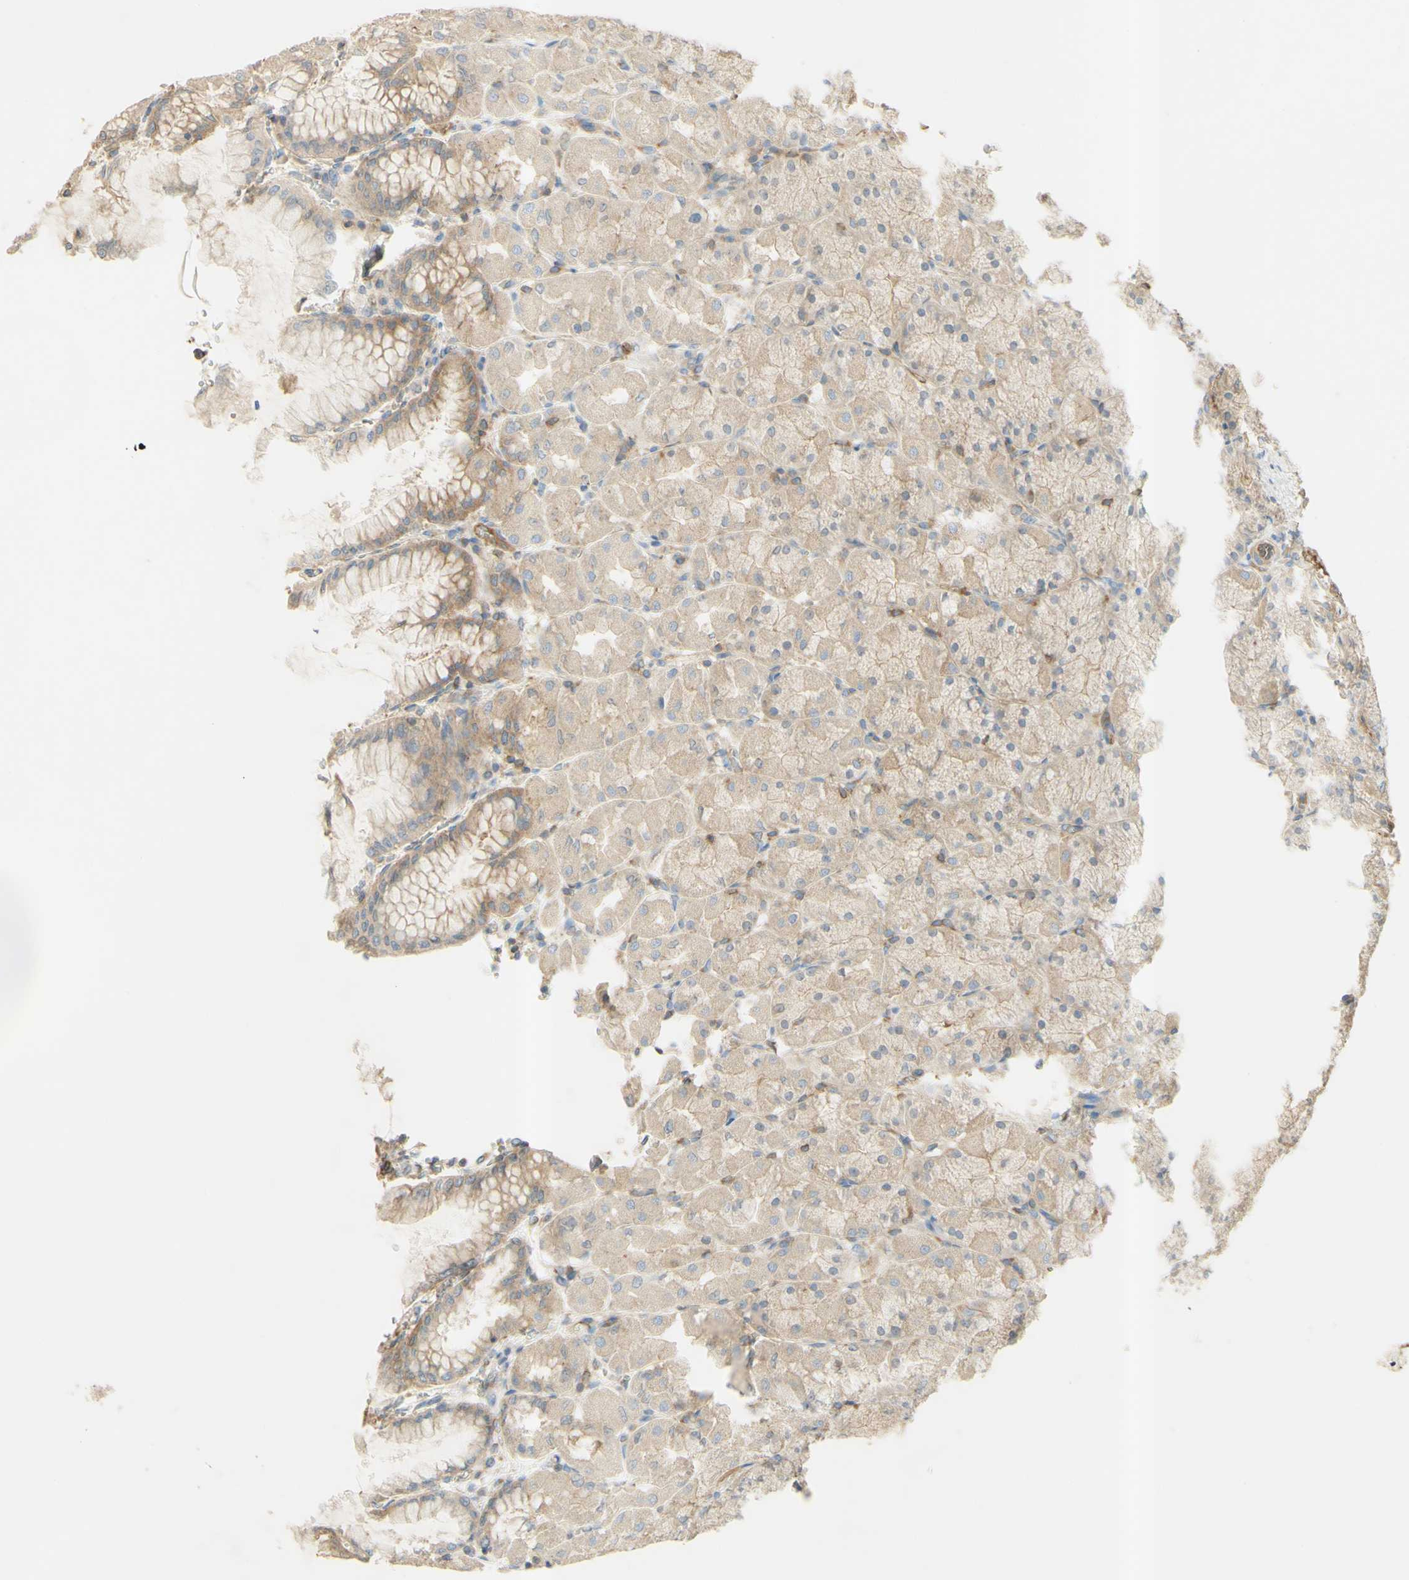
{"staining": {"intensity": "moderate", "quantity": ">75%", "location": "cytoplasmic/membranous"}, "tissue": "stomach", "cell_type": "Glandular cells", "image_type": "normal", "snomed": [{"axis": "morphology", "description": "Normal tissue, NOS"}, {"axis": "topography", "description": "Stomach, upper"}], "caption": "Immunohistochemistry (IHC) image of normal stomach: stomach stained using immunohistochemistry exhibits medium levels of moderate protein expression localized specifically in the cytoplasmic/membranous of glandular cells, appearing as a cytoplasmic/membranous brown color.", "gene": "IKBKG", "patient": {"sex": "female", "age": 56}}